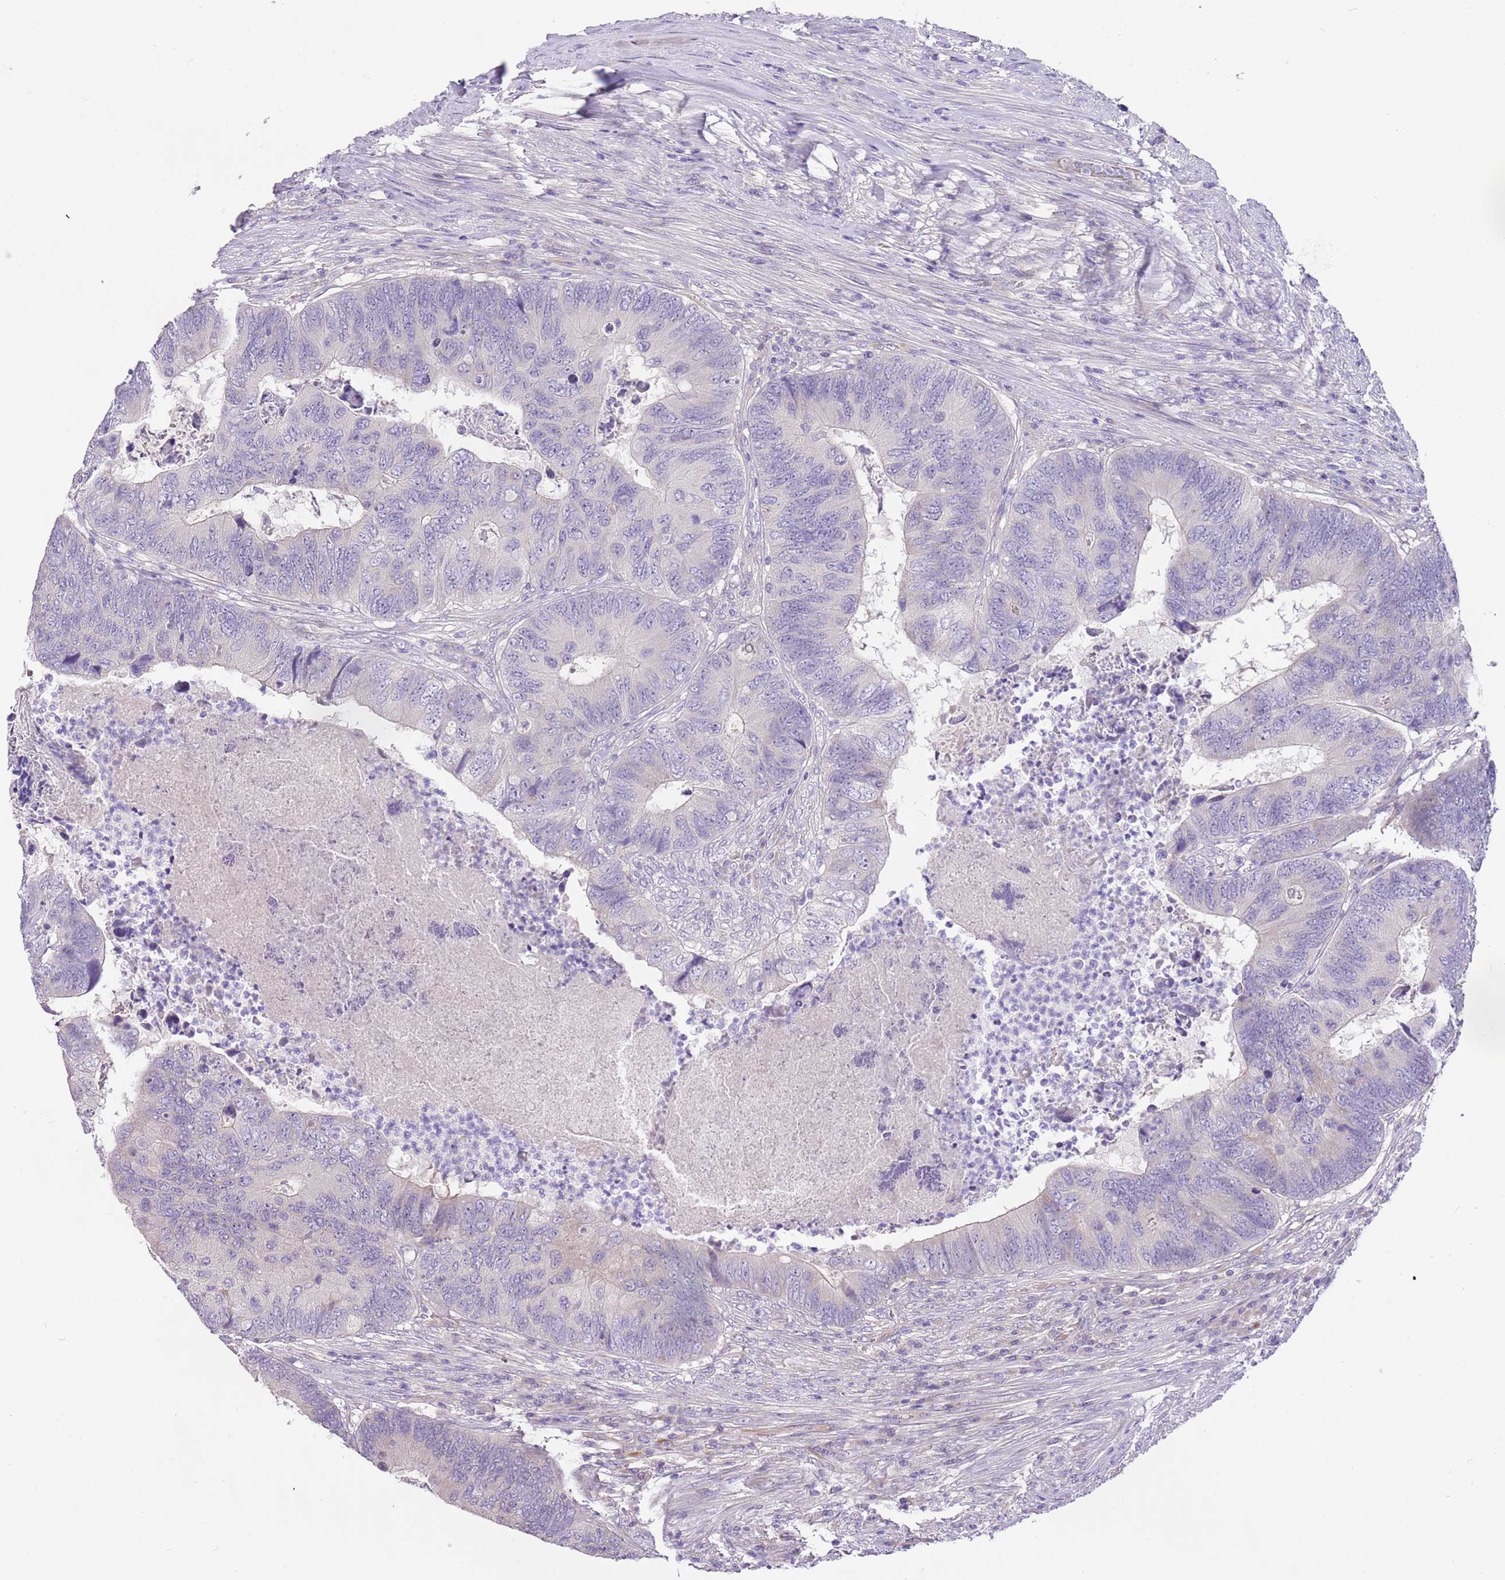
{"staining": {"intensity": "negative", "quantity": "none", "location": "none"}, "tissue": "colorectal cancer", "cell_type": "Tumor cells", "image_type": "cancer", "snomed": [{"axis": "morphology", "description": "Adenocarcinoma, NOS"}, {"axis": "topography", "description": "Colon"}], "caption": "Colorectal adenocarcinoma stained for a protein using IHC exhibits no expression tumor cells.", "gene": "RFK", "patient": {"sex": "female", "age": 67}}